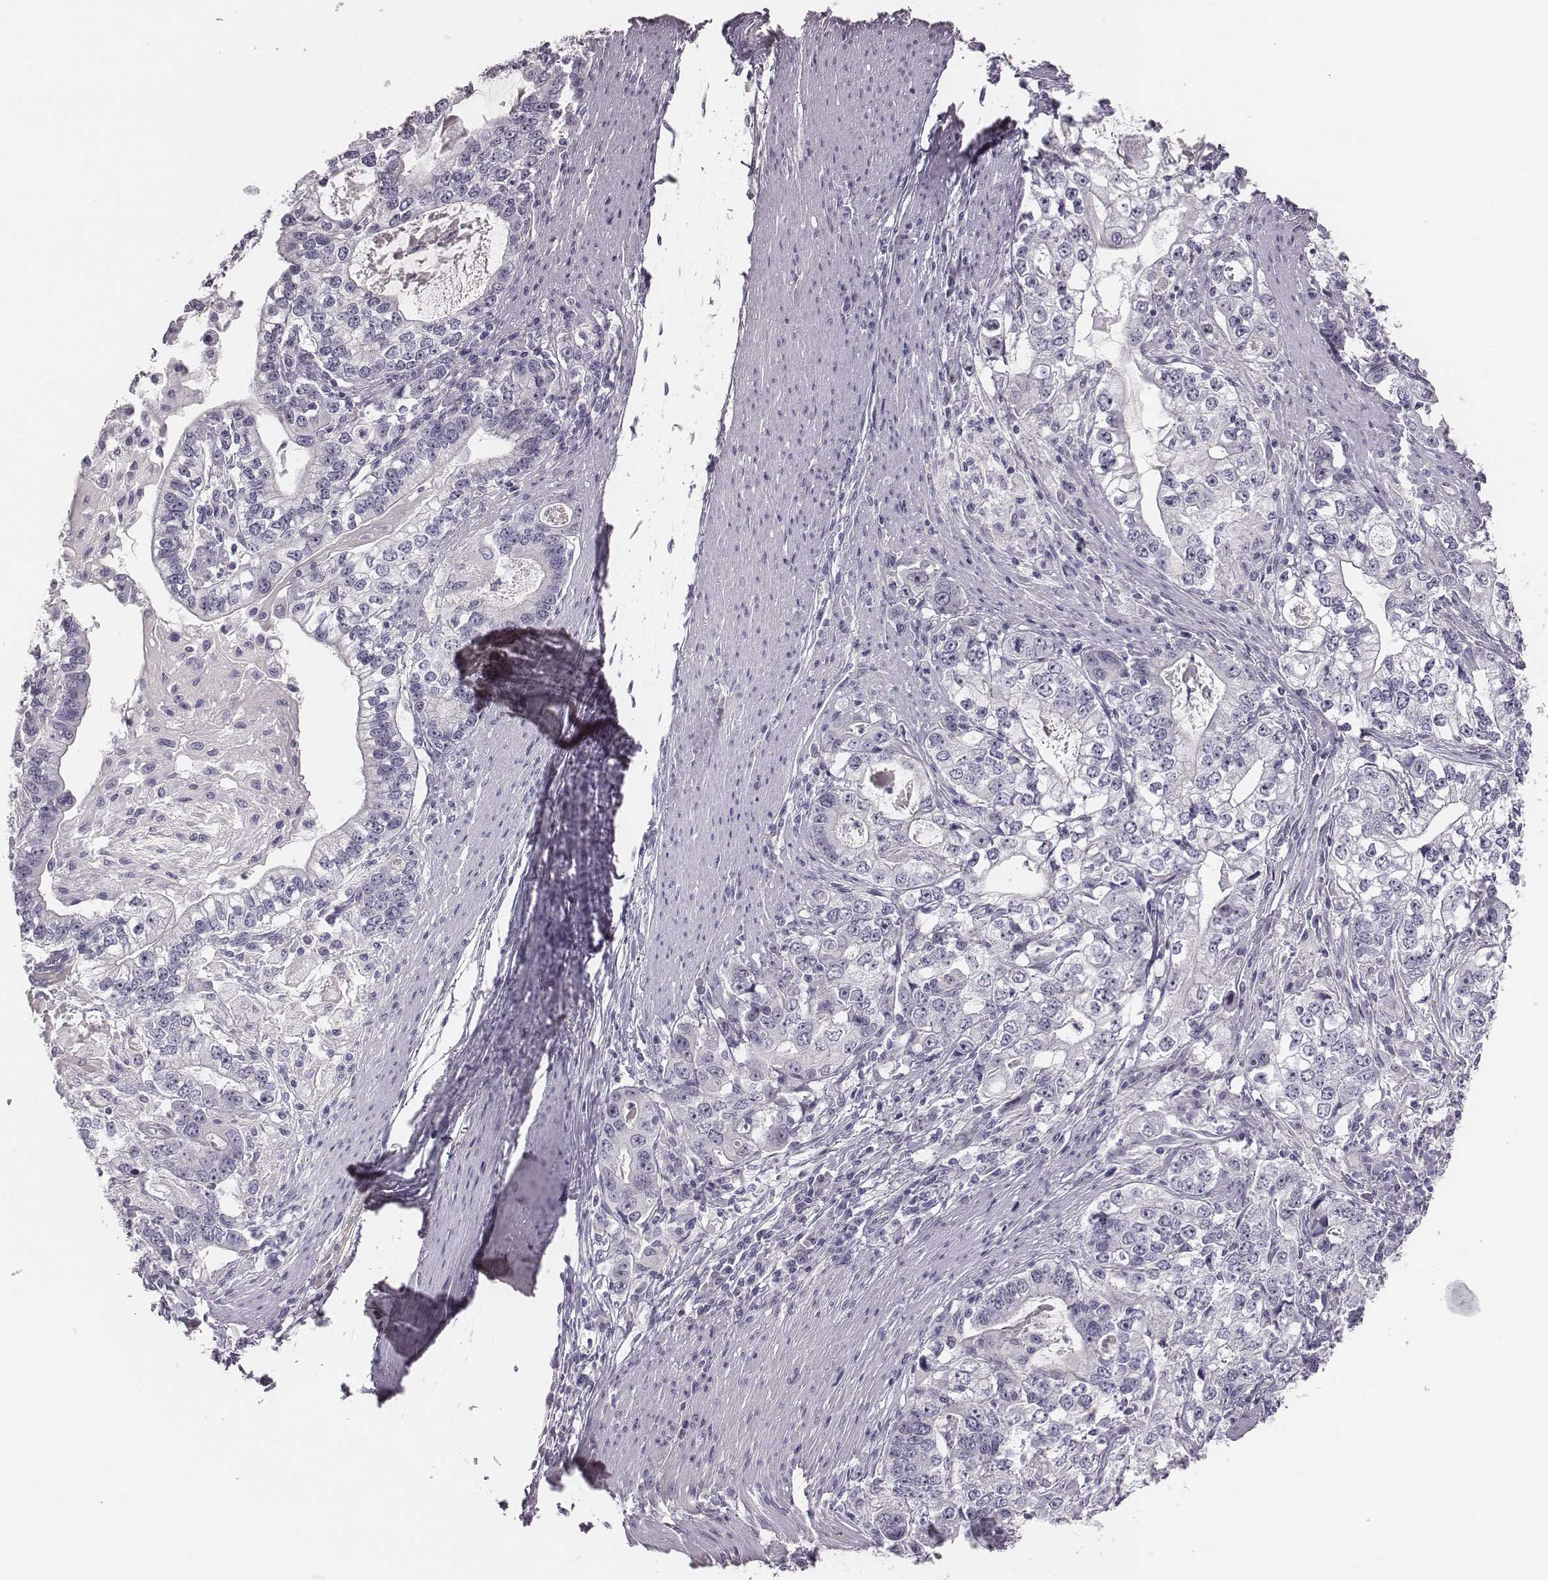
{"staining": {"intensity": "negative", "quantity": "none", "location": "none"}, "tissue": "stomach cancer", "cell_type": "Tumor cells", "image_type": "cancer", "snomed": [{"axis": "morphology", "description": "Adenocarcinoma, NOS"}, {"axis": "topography", "description": "Stomach, lower"}], "caption": "Stomach adenocarcinoma was stained to show a protein in brown. There is no significant positivity in tumor cells. (DAB (3,3'-diaminobenzidine) immunohistochemistry with hematoxylin counter stain).", "gene": "CACNG4", "patient": {"sex": "female", "age": 72}}